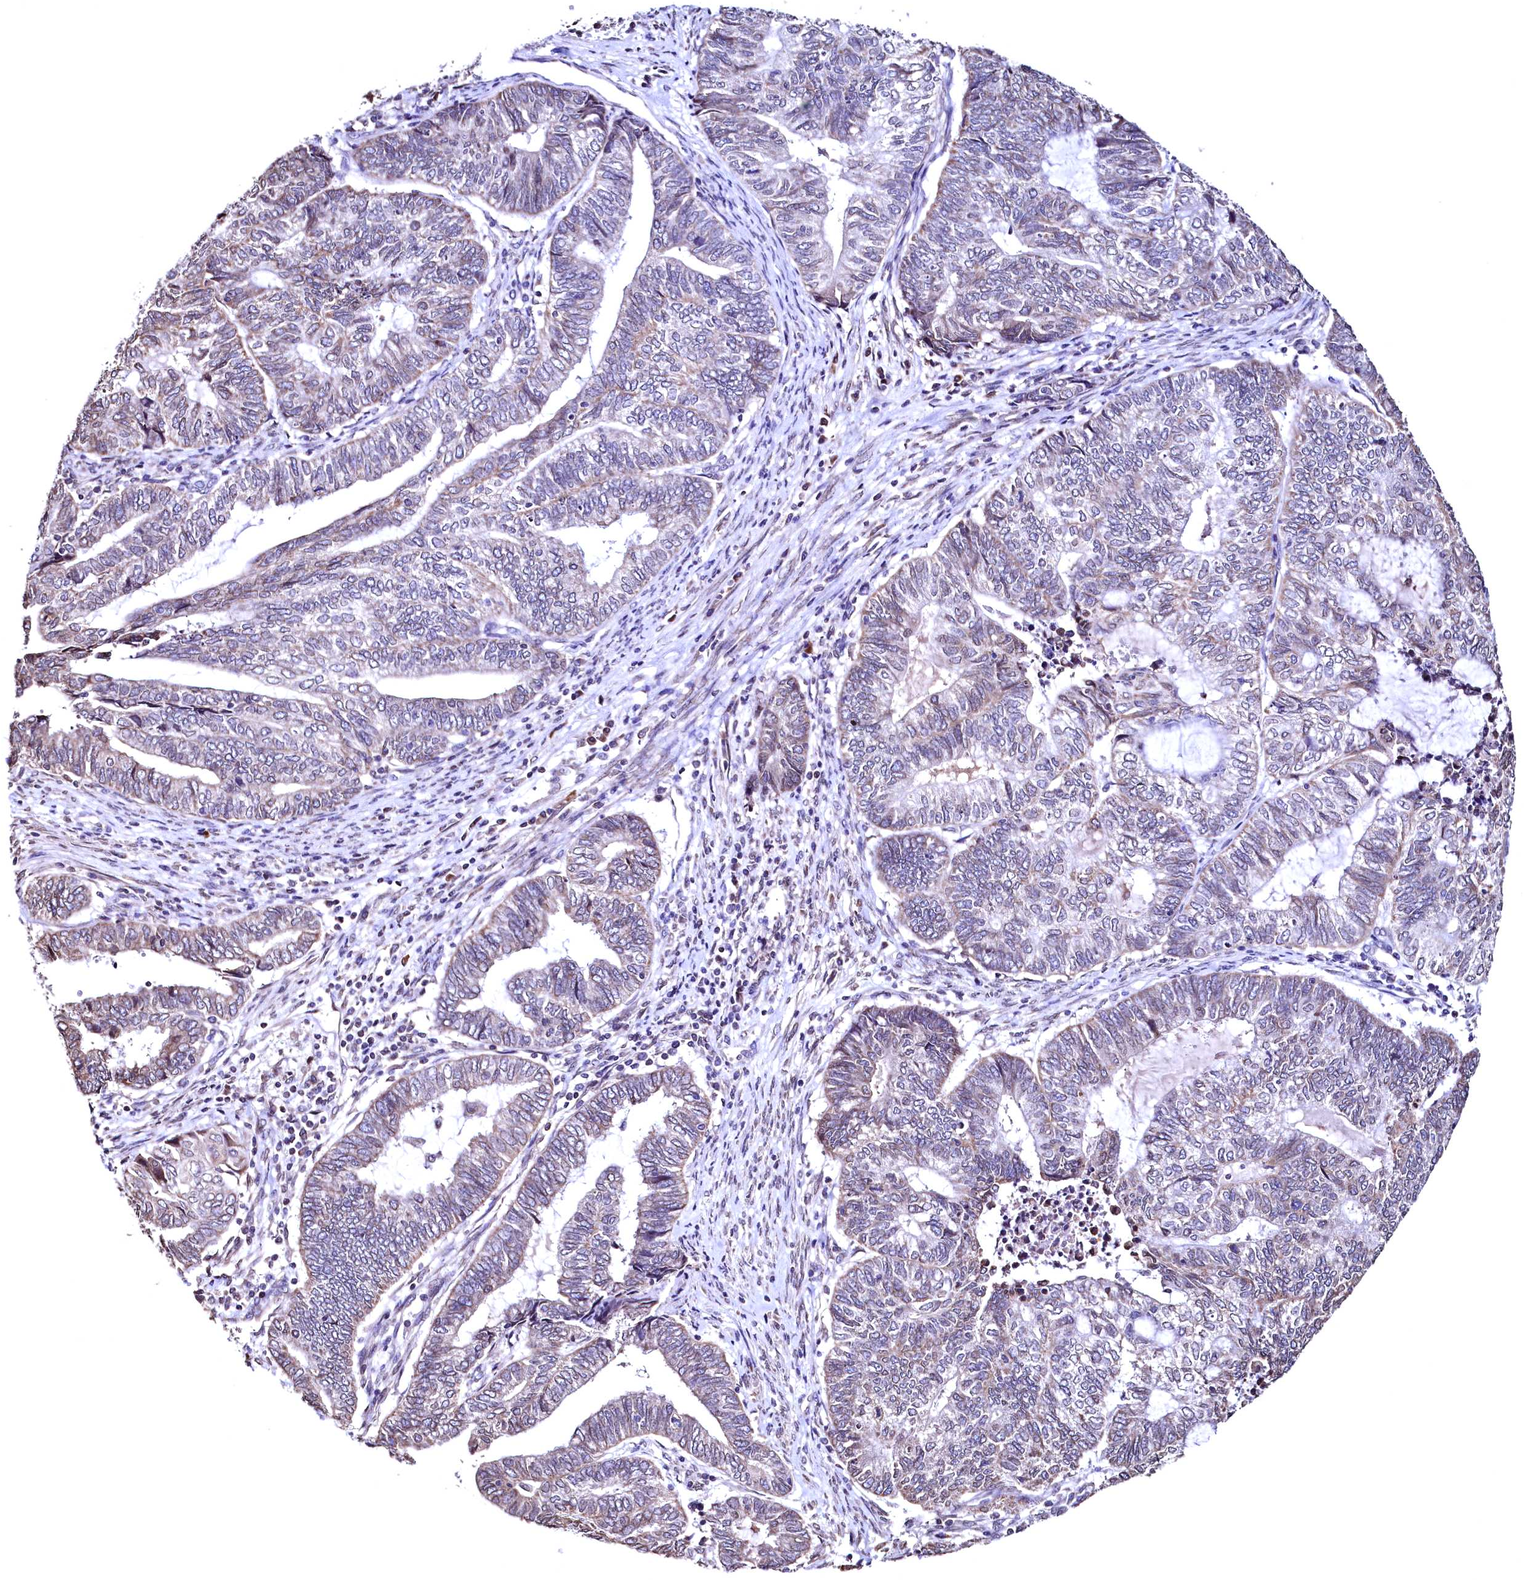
{"staining": {"intensity": "weak", "quantity": "25%-75%", "location": "cytoplasmic/membranous"}, "tissue": "endometrial cancer", "cell_type": "Tumor cells", "image_type": "cancer", "snomed": [{"axis": "morphology", "description": "Adenocarcinoma, NOS"}, {"axis": "topography", "description": "Uterus"}, {"axis": "topography", "description": "Endometrium"}], "caption": "Brown immunohistochemical staining in human adenocarcinoma (endometrial) displays weak cytoplasmic/membranous expression in approximately 25%-75% of tumor cells. (DAB (3,3'-diaminobenzidine) IHC with brightfield microscopy, high magnification).", "gene": "HAND1", "patient": {"sex": "female", "age": 70}}